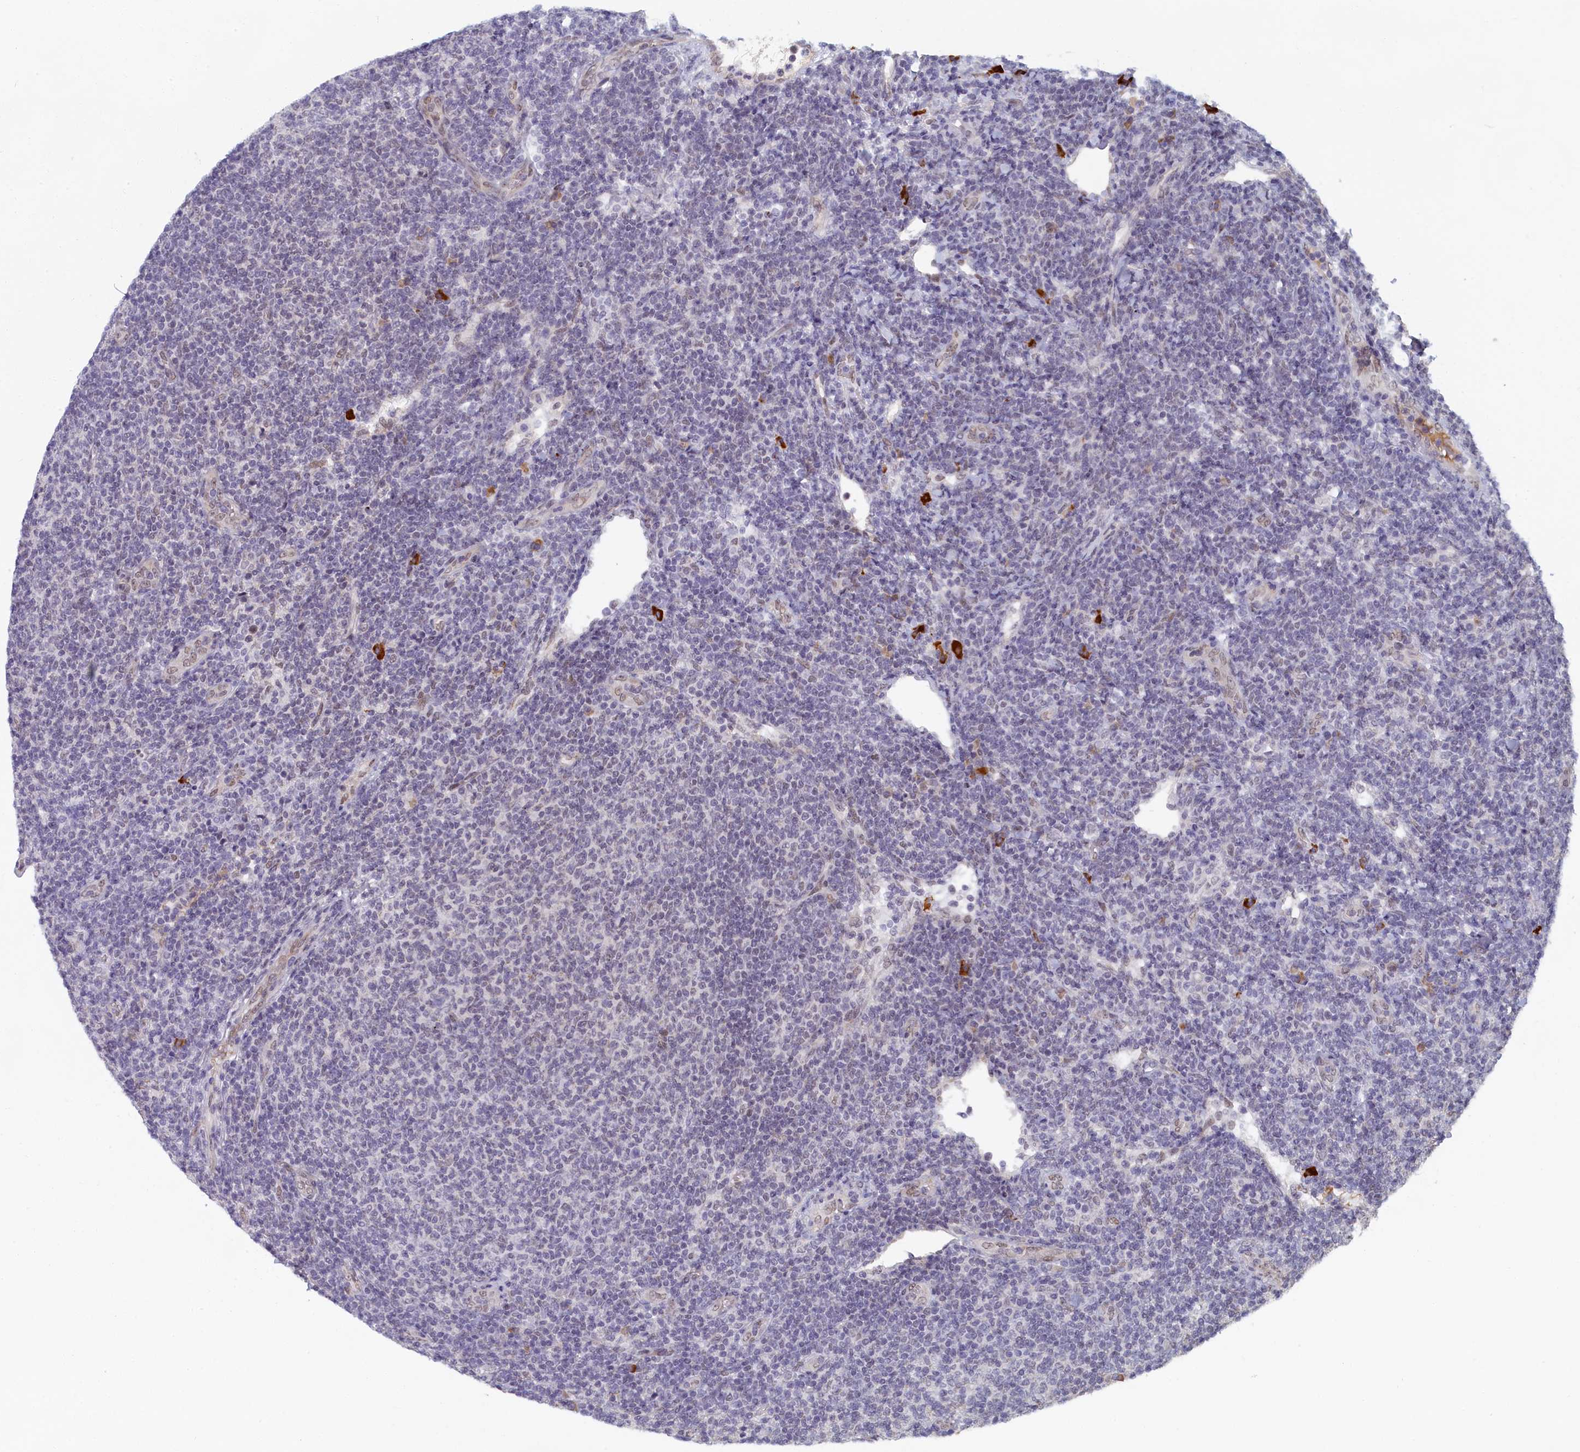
{"staining": {"intensity": "negative", "quantity": "none", "location": "none"}, "tissue": "lymphoma", "cell_type": "Tumor cells", "image_type": "cancer", "snomed": [{"axis": "morphology", "description": "Malignant lymphoma, non-Hodgkin's type, Low grade"}, {"axis": "topography", "description": "Lymph node"}], "caption": "This photomicrograph is of lymphoma stained with immunohistochemistry (IHC) to label a protein in brown with the nuclei are counter-stained blue. There is no staining in tumor cells.", "gene": "DNAJC17", "patient": {"sex": "male", "age": 66}}